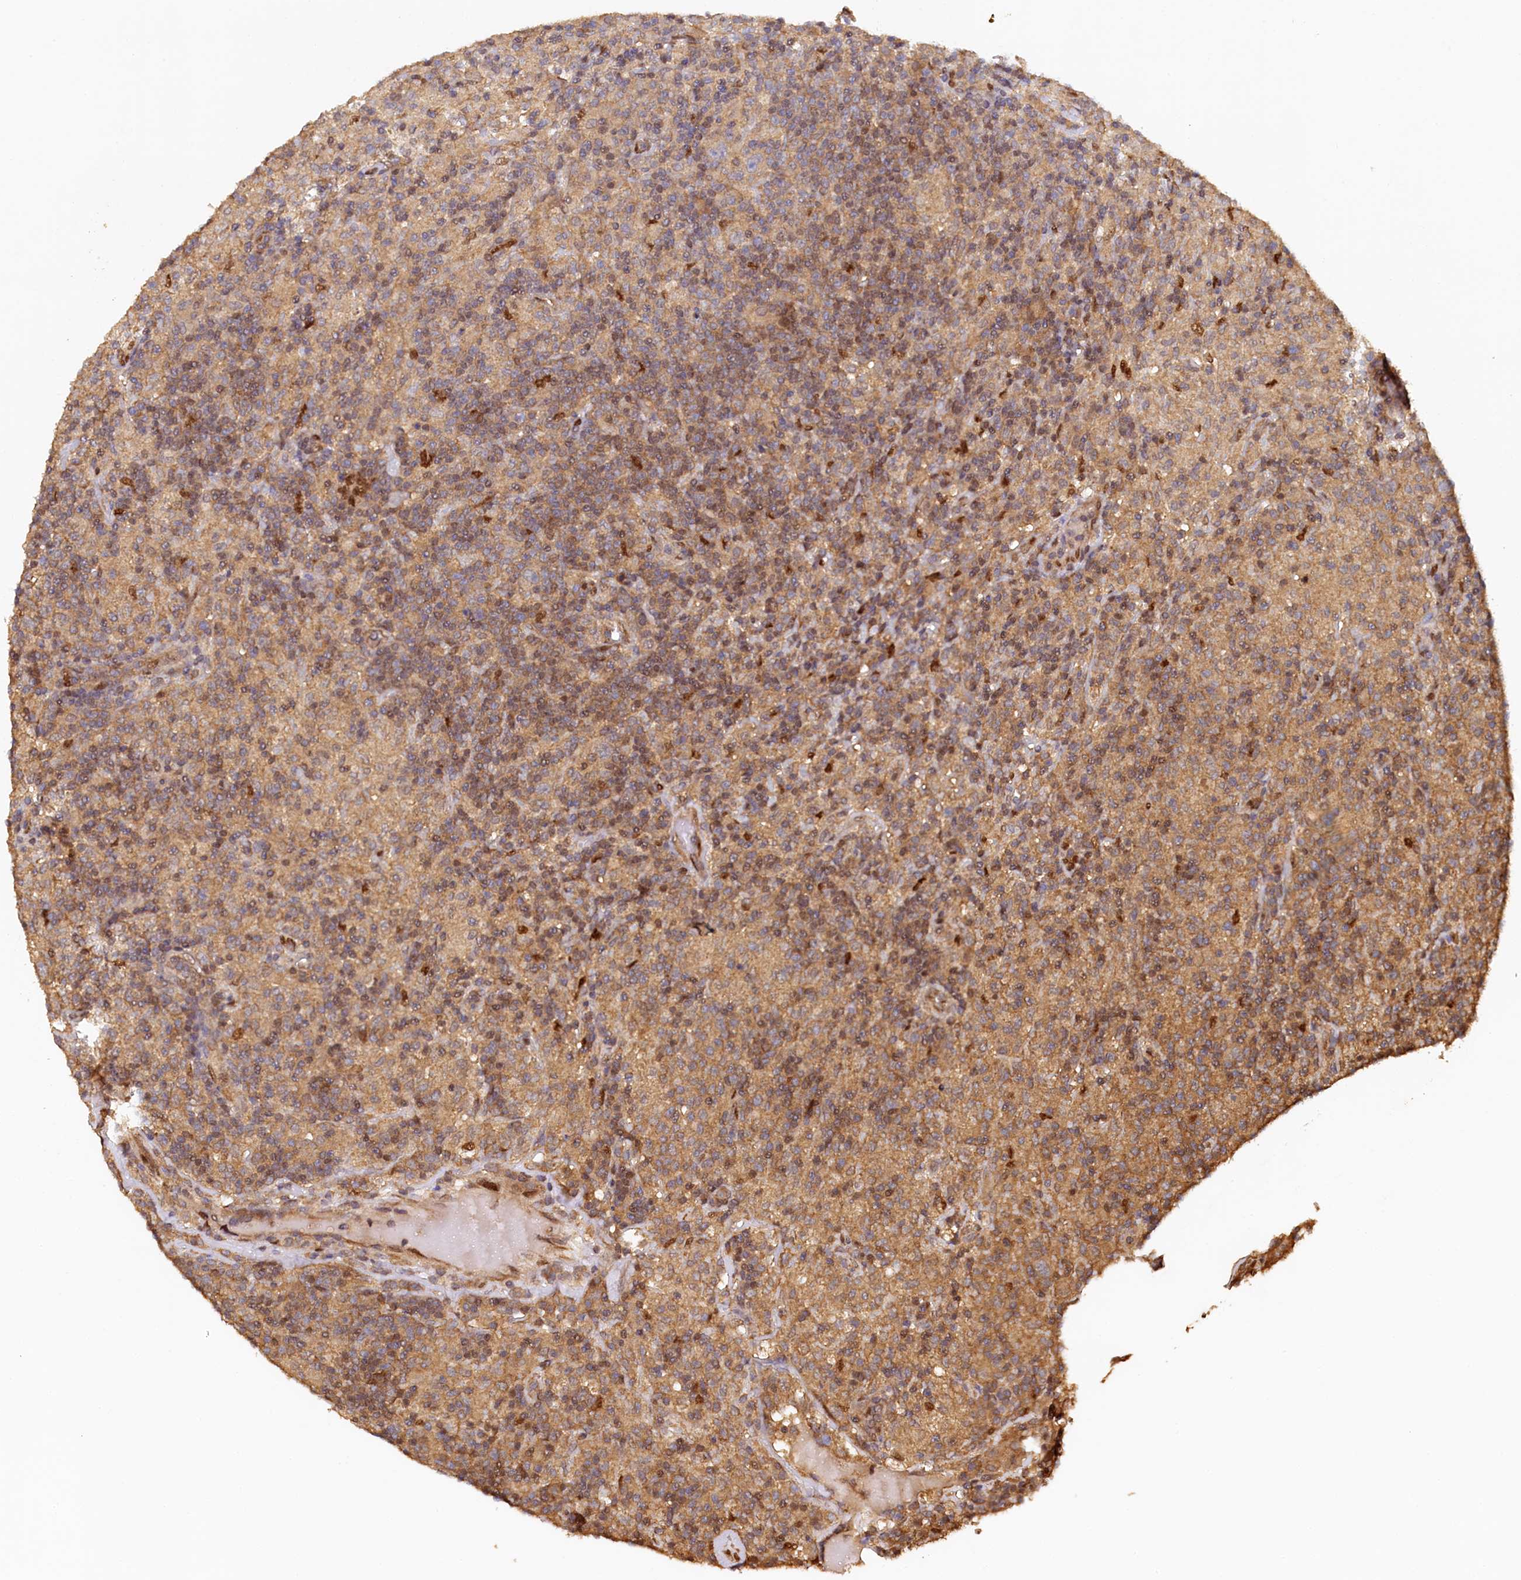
{"staining": {"intensity": "weak", "quantity": ">75%", "location": "cytoplasmic/membranous"}, "tissue": "lymphoma", "cell_type": "Tumor cells", "image_type": "cancer", "snomed": [{"axis": "morphology", "description": "Hodgkin's disease, NOS"}, {"axis": "topography", "description": "Lymph node"}], "caption": "Immunohistochemical staining of lymphoma shows low levels of weak cytoplasmic/membranous protein staining in about >75% of tumor cells.", "gene": "UBL7", "patient": {"sex": "male", "age": 70}}